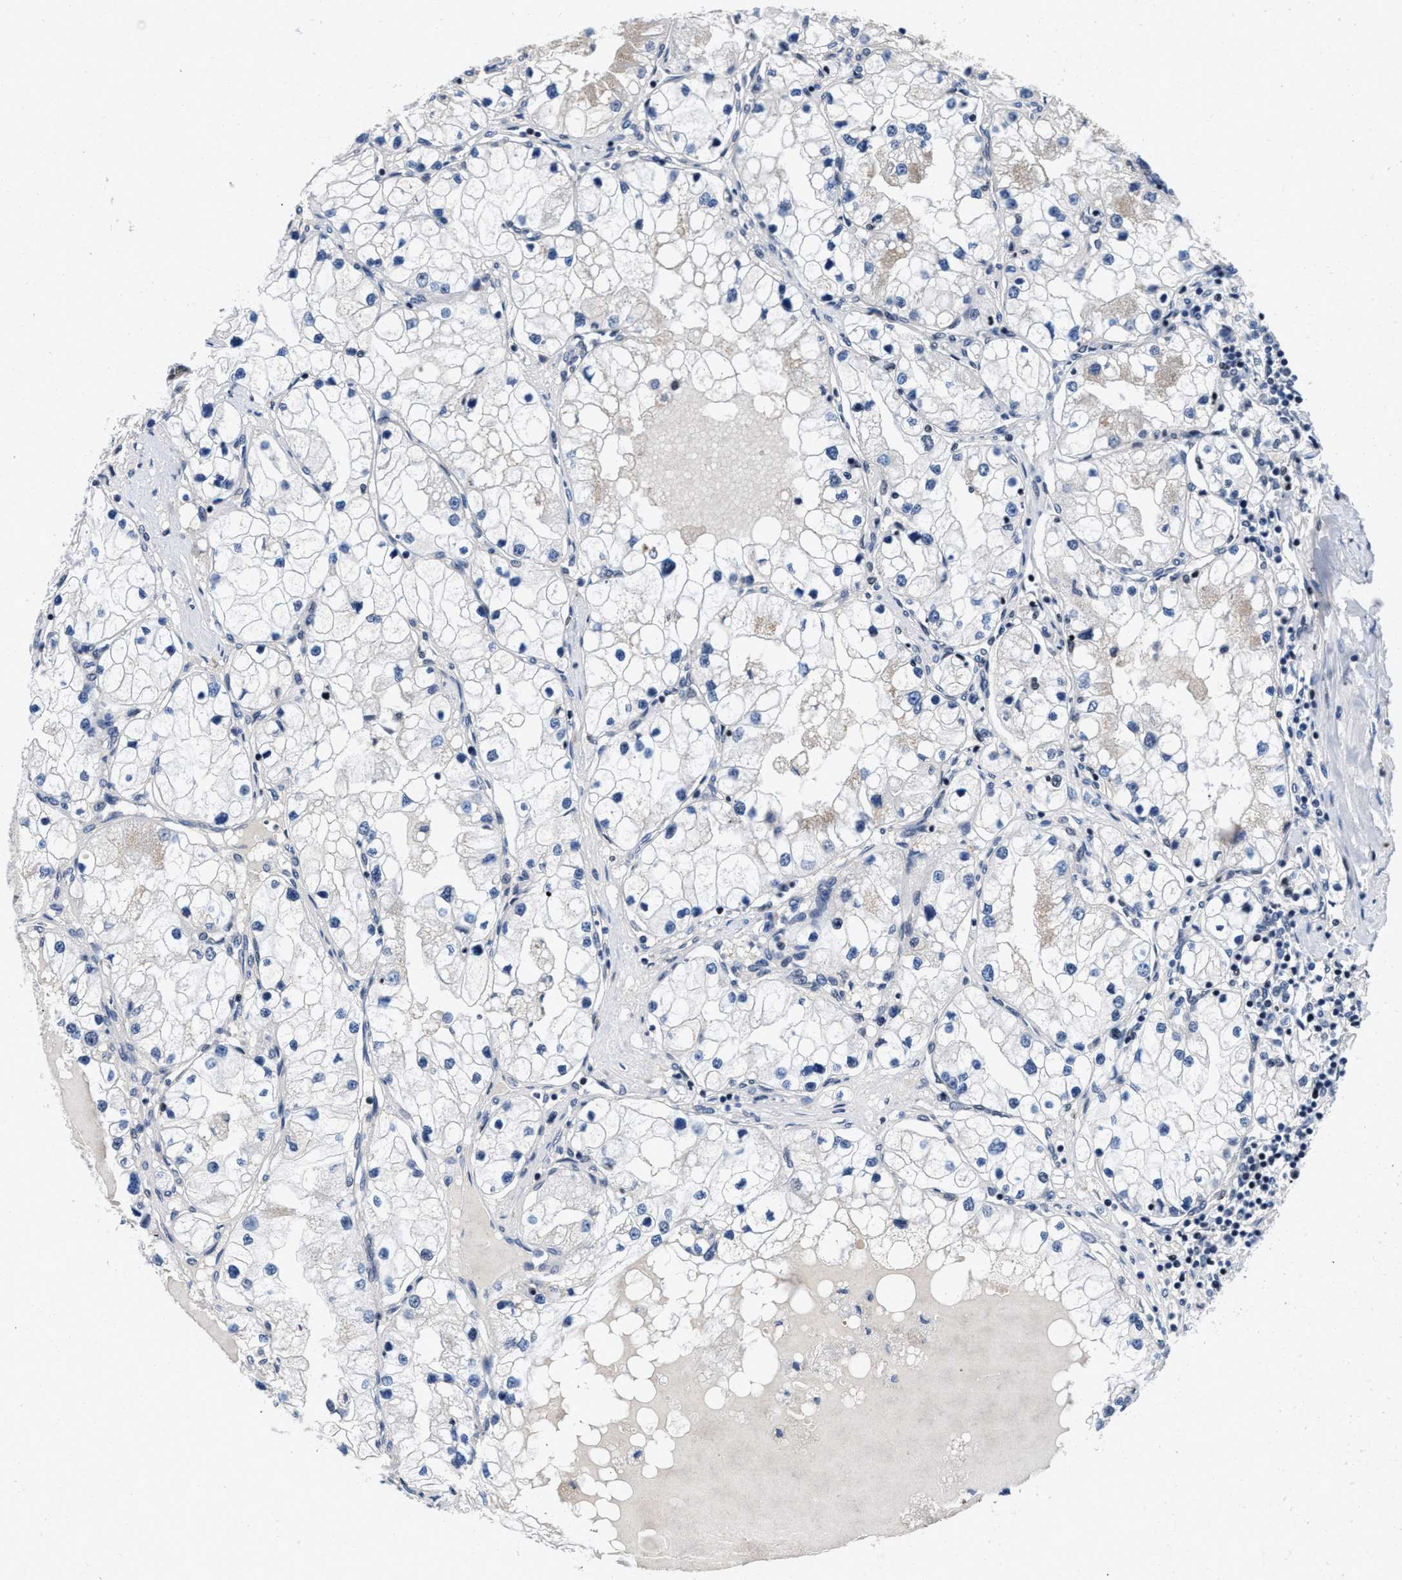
{"staining": {"intensity": "negative", "quantity": "none", "location": "none"}, "tissue": "renal cancer", "cell_type": "Tumor cells", "image_type": "cancer", "snomed": [{"axis": "morphology", "description": "Adenocarcinoma, NOS"}, {"axis": "topography", "description": "Kidney"}], "caption": "A high-resolution micrograph shows immunohistochemistry staining of adenocarcinoma (renal), which displays no significant positivity in tumor cells.", "gene": "WDR81", "patient": {"sex": "male", "age": 68}}